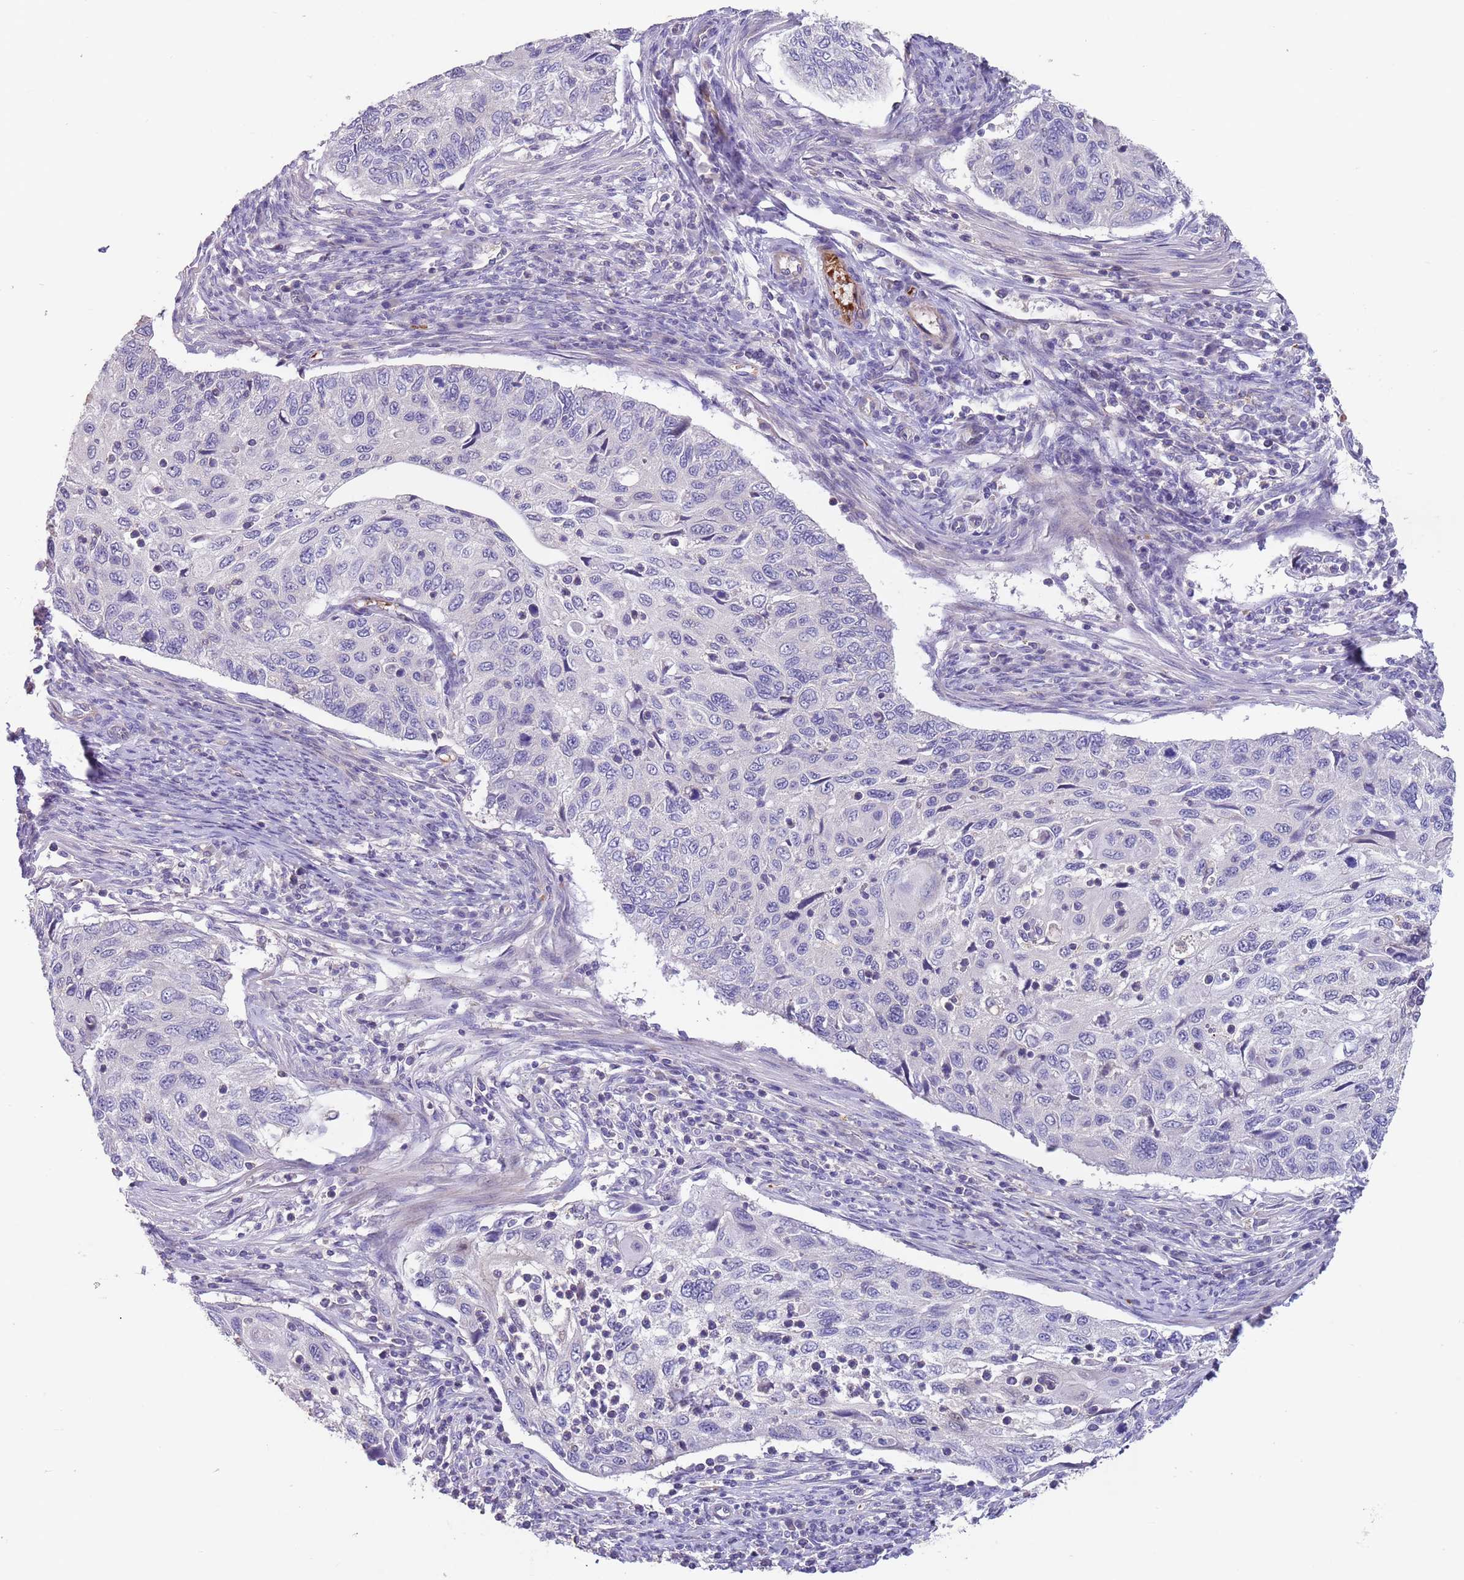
{"staining": {"intensity": "negative", "quantity": "none", "location": "none"}, "tissue": "cervical cancer", "cell_type": "Tumor cells", "image_type": "cancer", "snomed": [{"axis": "morphology", "description": "Squamous cell carcinoma, NOS"}, {"axis": "topography", "description": "Cervix"}], "caption": "Immunohistochemistry (IHC) of human cervical cancer displays no positivity in tumor cells.", "gene": "ZNF14", "patient": {"sex": "female", "age": 70}}